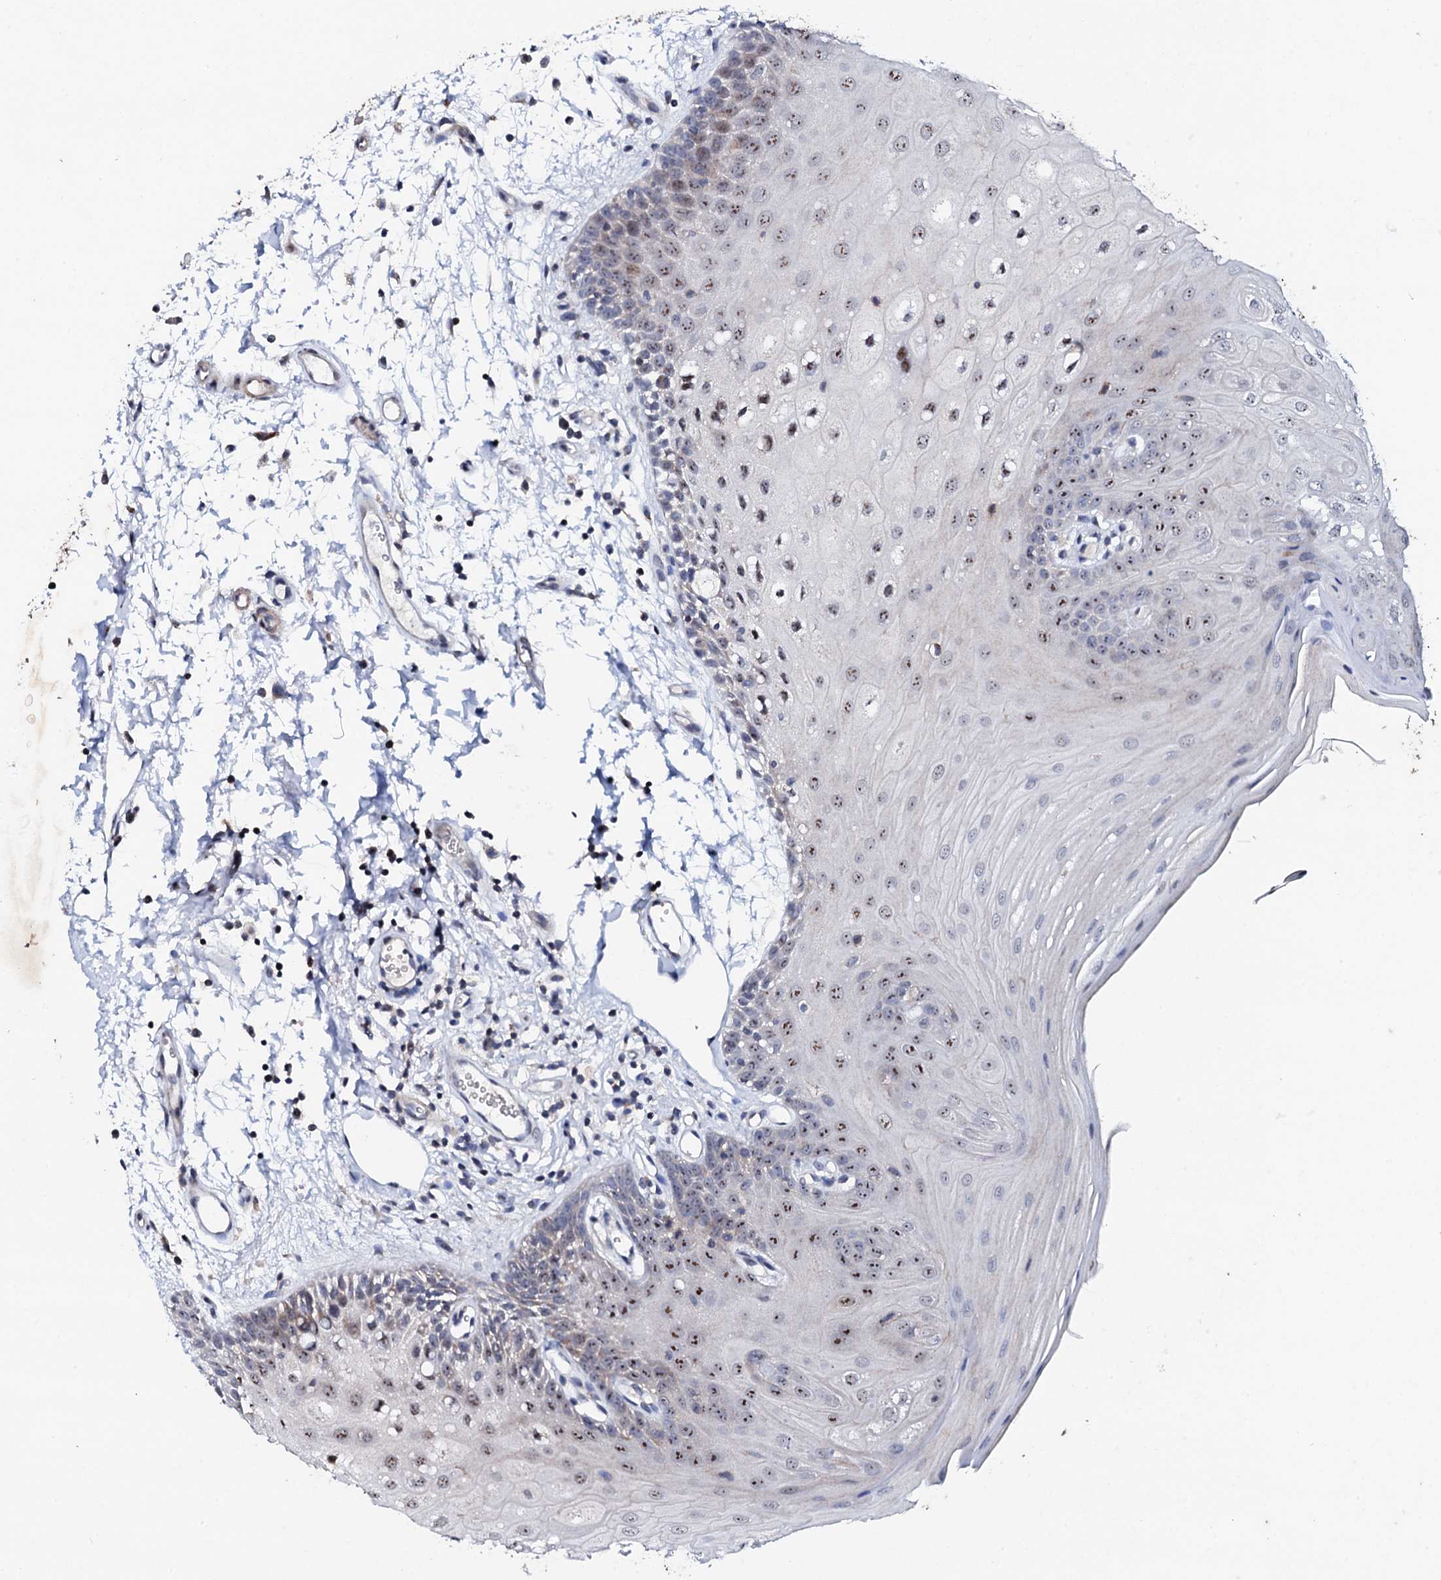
{"staining": {"intensity": "moderate", "quantity": "25%-75%", "location": "nuclear"}, "tissue": "oral mucosa", "cell_type": "Squamous epithelial cells", "image_type": "normal", "snomed": [{"axis": "morphology", "description": "Normal tissue, NOS"}, {"axis": "topography", "description": "Oral tissue"}, {"axis": "topography", "description": "Tounge, NOS"}], "caption": "Immunohistochemical staining of normal oral mucosa reveals medium levels of moderate nuclear expression in approximately 25%-75% of squamous epithelial cells. (brown staining indicates protein expression, while blue staining denotes nuclei).", "gene": "GTPBP4", "patient": {"sex": "female", "age": 73}}